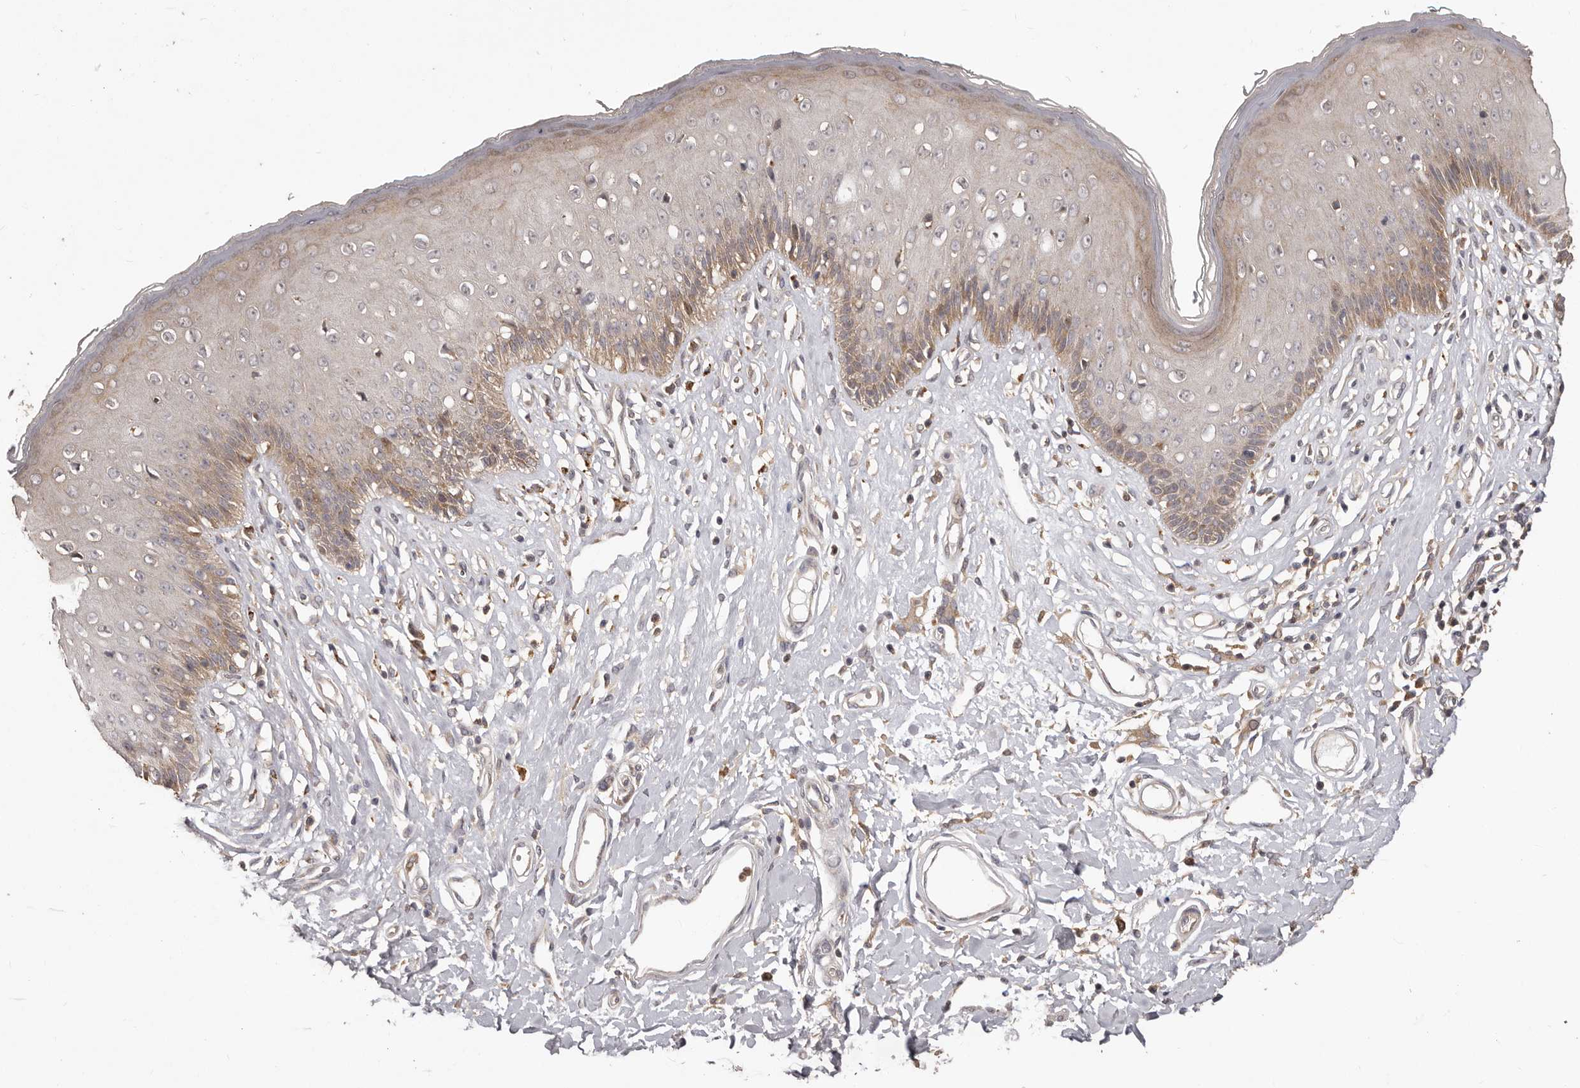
{"staining": {"intensity": "weak", "quantity": "25%-75%", "location": "cytoplasmic/membranous,nuclear"}, "tissue": "skin", "cell_type": "Epidermal cells", "image_type": "normal", "snomed": [{"axis": "morphology", "description": "Normal tissue, NOS"}, {"axis": "morphology", "description": "Squamous cell carcinoma, NOS"}, {"axis": "topography", "description": "Vulva"}], "caption": "Immunohistochemical staining of normal human skin demonstrates low levels of weak cytoplasmic/membranous,nuclear staining in approximately 25%-75% of epidermal cells. (DAB IHC with brightfield microscopy, high magnification).", "gene": "RNF187", "patient": {"sex": "female", "age": 85}}